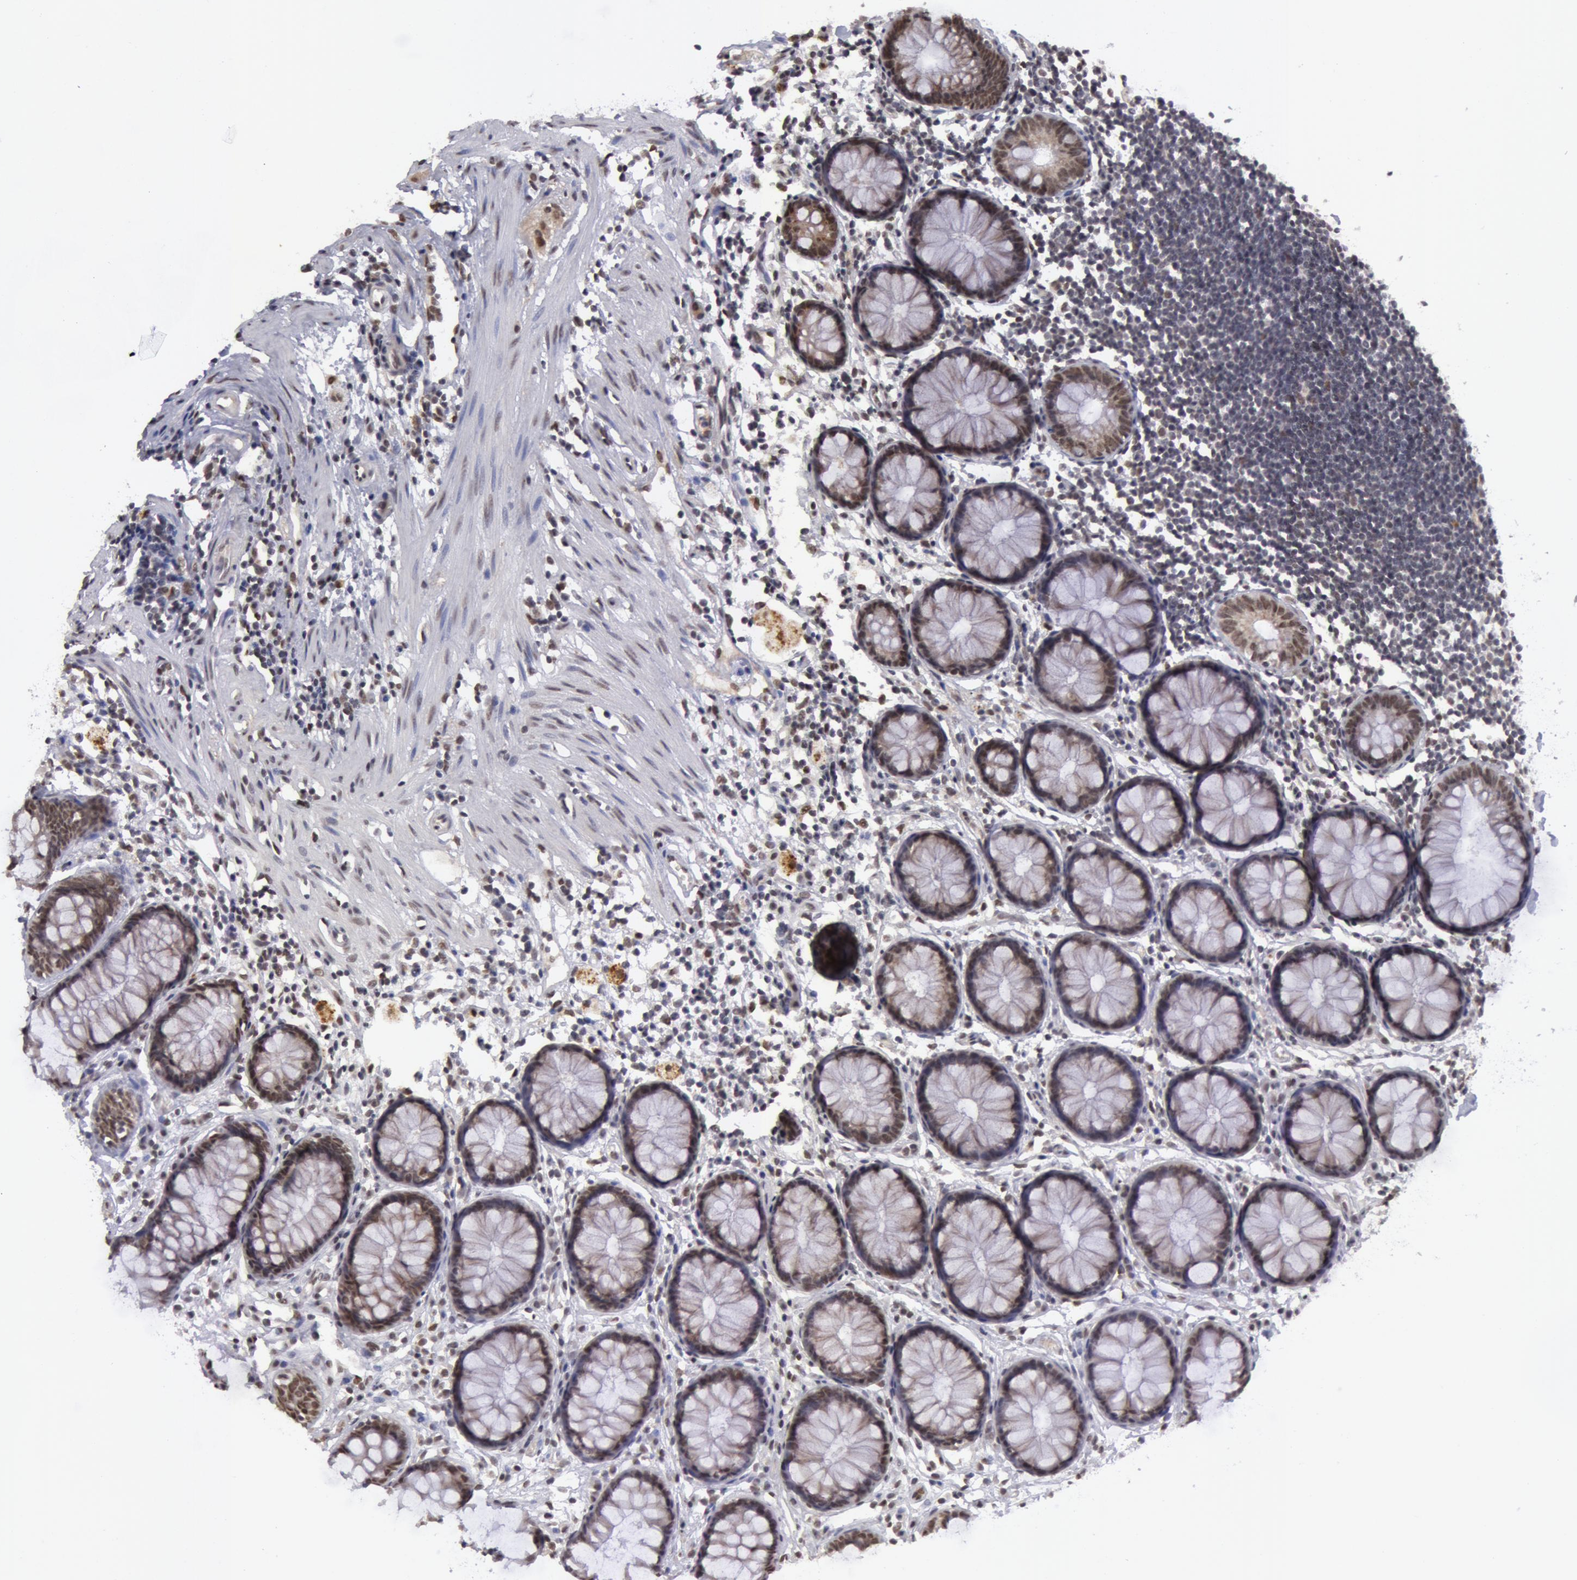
{"staining": {"intensity": "strong", "quantity": ">75%", "location": "cytoplasmic/membranous,nuclear"}, "tissue": "rectum", "cell_type": "Glandular cells", "image_type": "normal", "snomed": [{"axis": "morphology", "description": "Normal tissue, NOS"}, {"axis": "topography", "description": "Rectum"}], "caption": "Immunohistochemical staining of unremarkable human rectum reveals strong cytoplasmic/membranous,nuclear protein staining in approximately >75% of glandular cells.", "gene": "VRTN", "patient": {"sex": "female", "age": 66}}